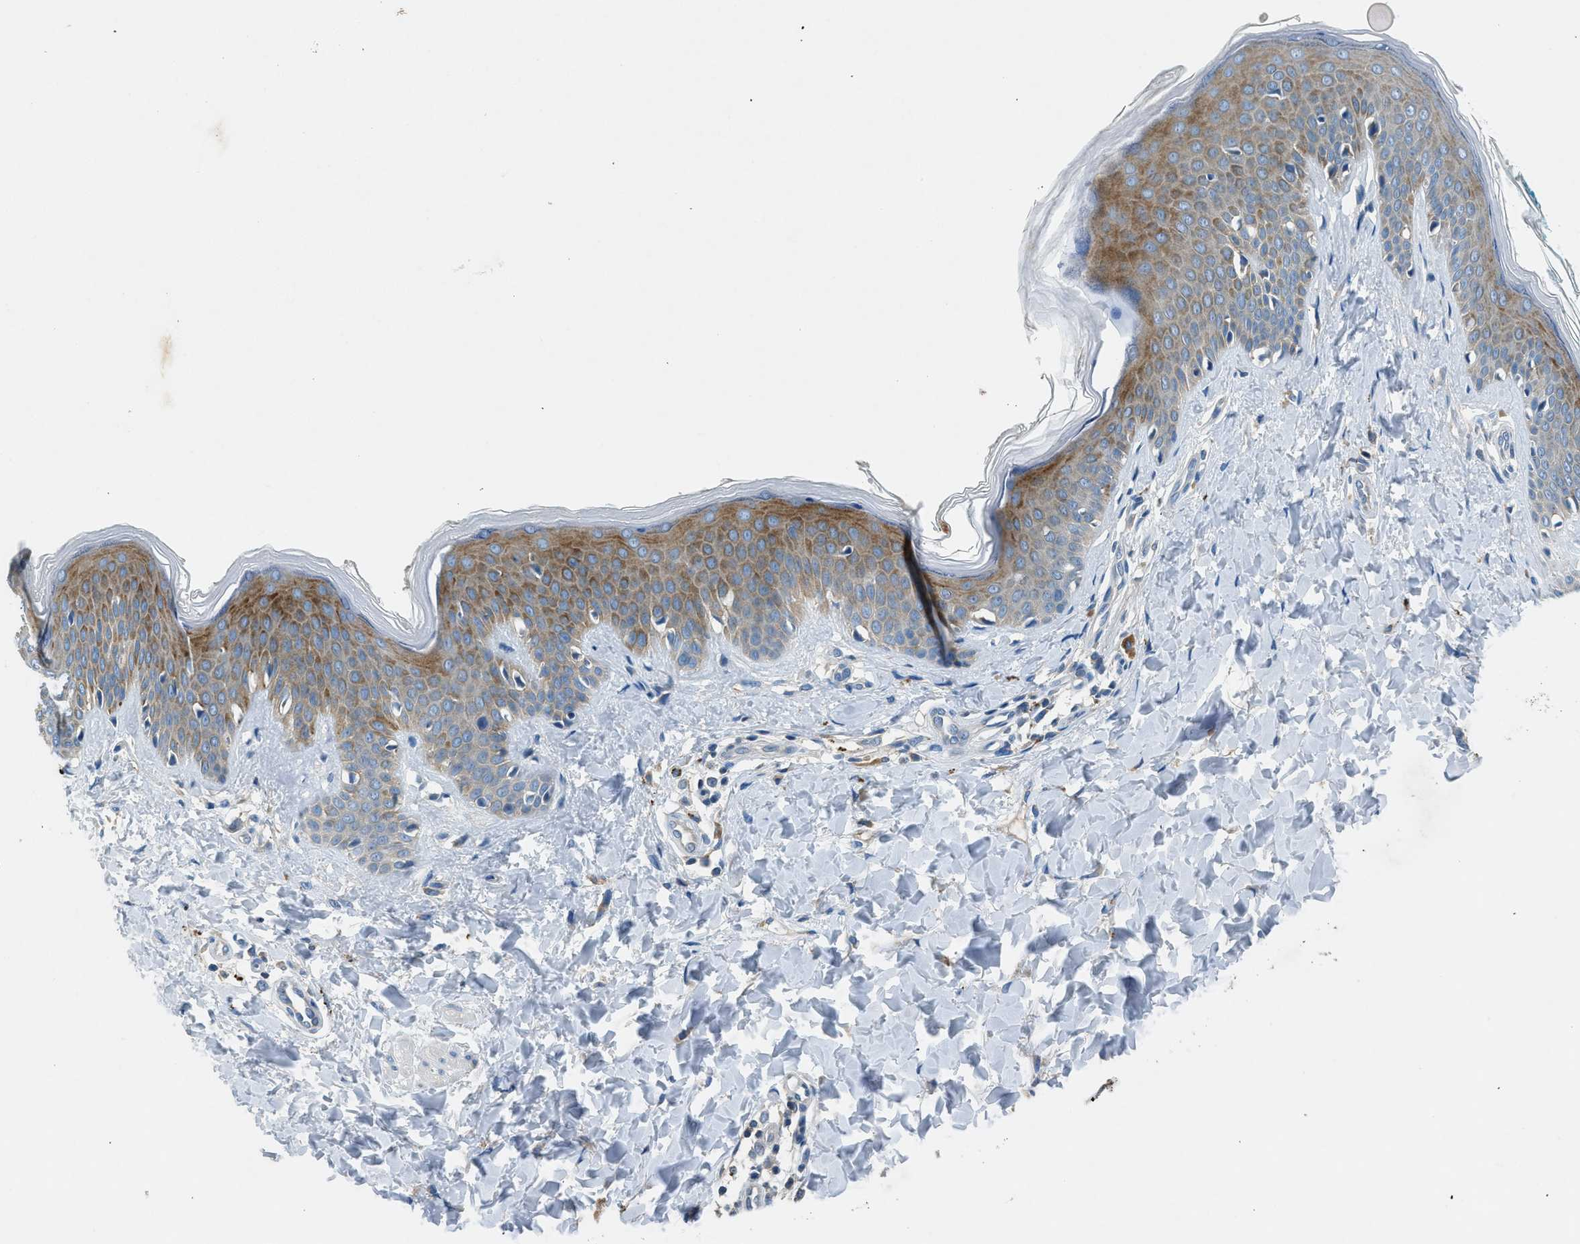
{"staining": {"intensity": "weak", "quantity": "25%-75%", "location": "cytoplasmic/membranous"}, "tissue": "skin", "cell_type": "Fibroblasts", "image_type": "normal", "snomed": [{"axis": "morphology", "description": "Normal tissue, NOS"}, {"axis": "topography", "description": "Skin"}], "caption": "Skin stained for a protein (brown) exhibits weak cytoplasmic/membranous positive staining in about 25%-75% of fibroblasts.", "gene": "BMP1", "patient": {"sex": "female", "age": 17}}